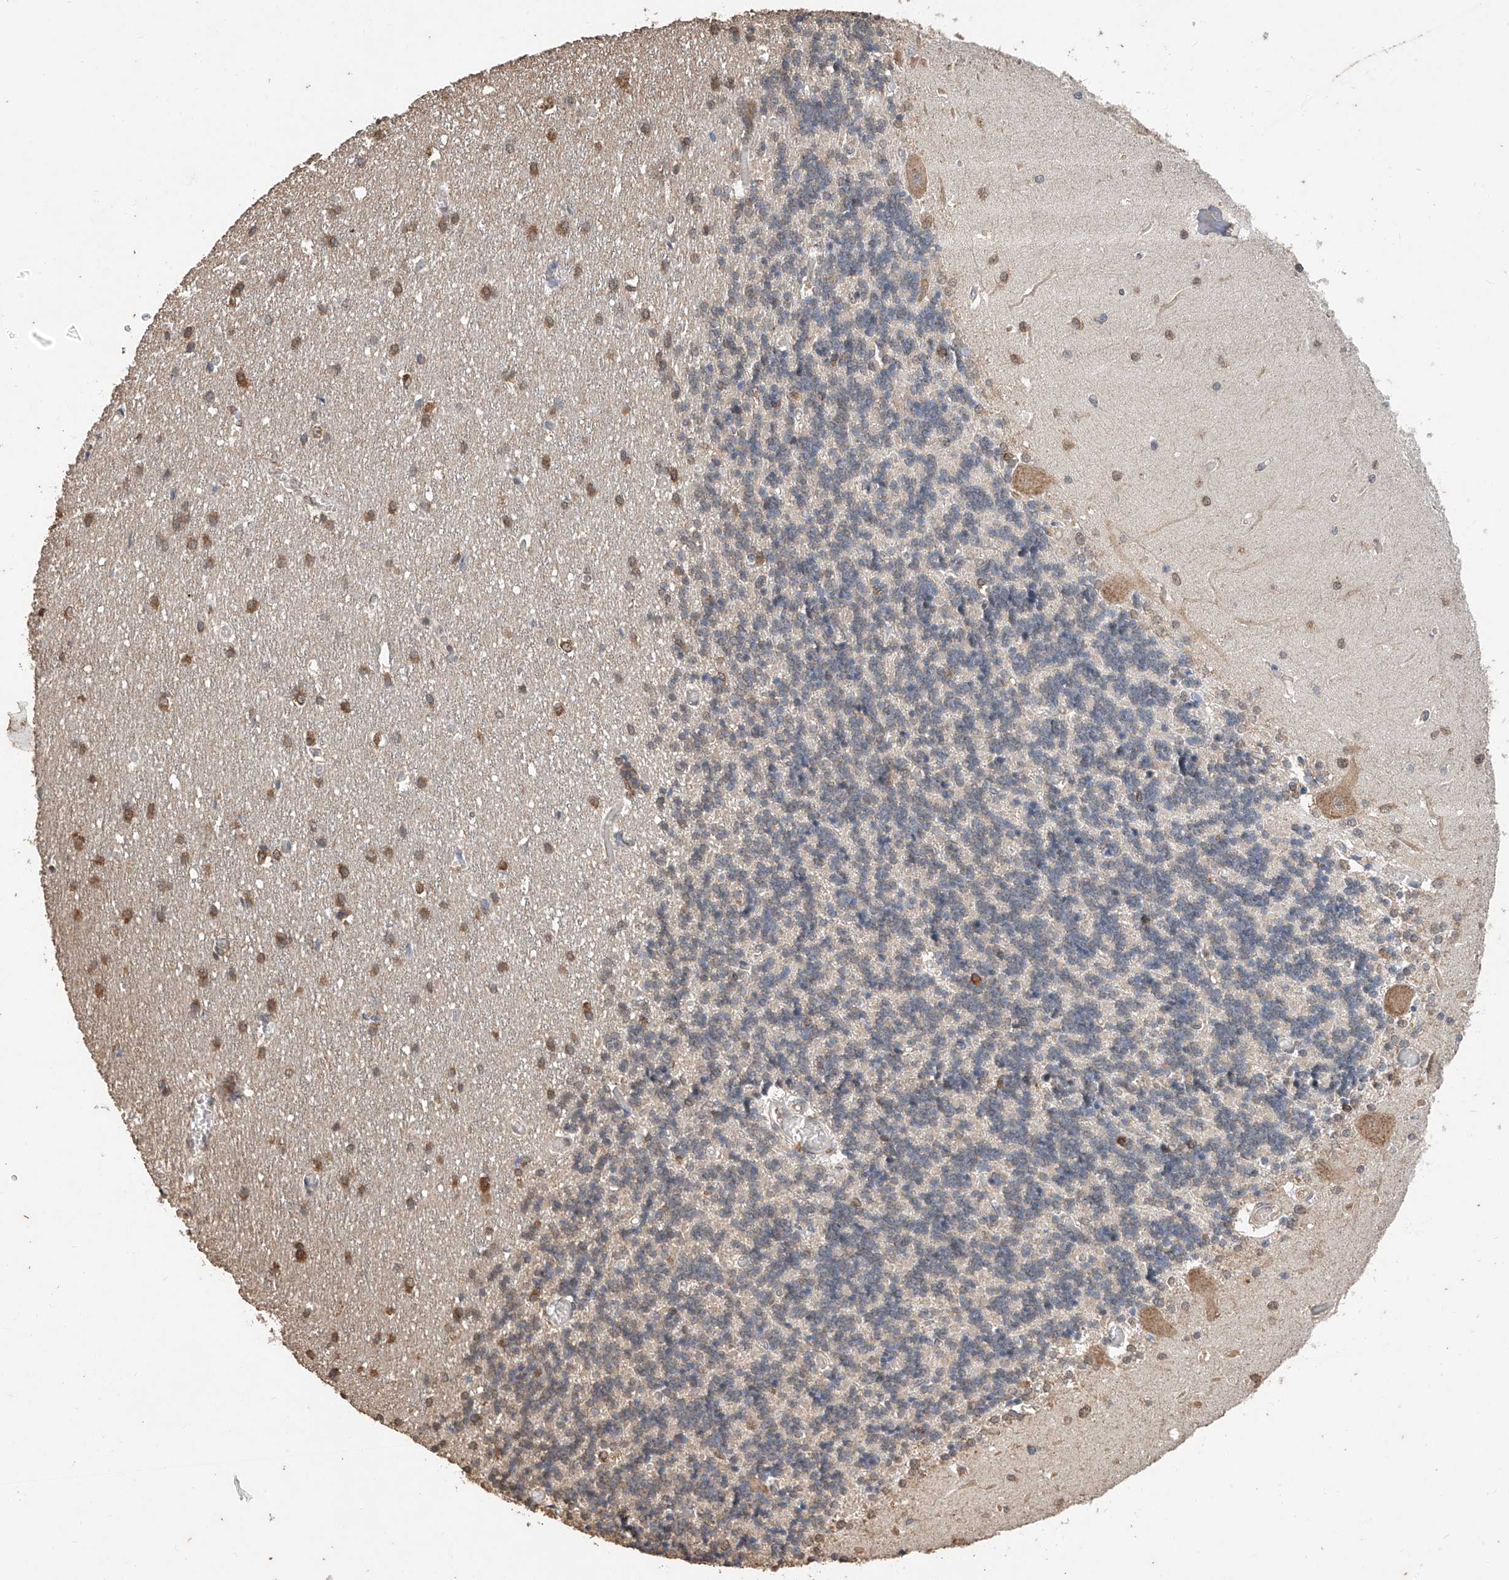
{"staining": {"intensity": "negative", "quantity": "none", "location": "none"}, "tissue": "cerebellum", "cell_type": "Cells in granular layer", "image_type": "normal", "snomed": [{"axis": "morphology", "description": "Normal tissue, NOS"}, {"axis": "topography", "description": "Cerebellum"}], "caption": "This is a photomicrograph of IHC staining of benign cerebellum, which shows no positivity in cells in granular layer. (DAB (3,3'-diaminobenzidine) immunohistochemistry, high magnification).", "gene": "CERS4", "patient": {"sex": "male", "age": 37}}